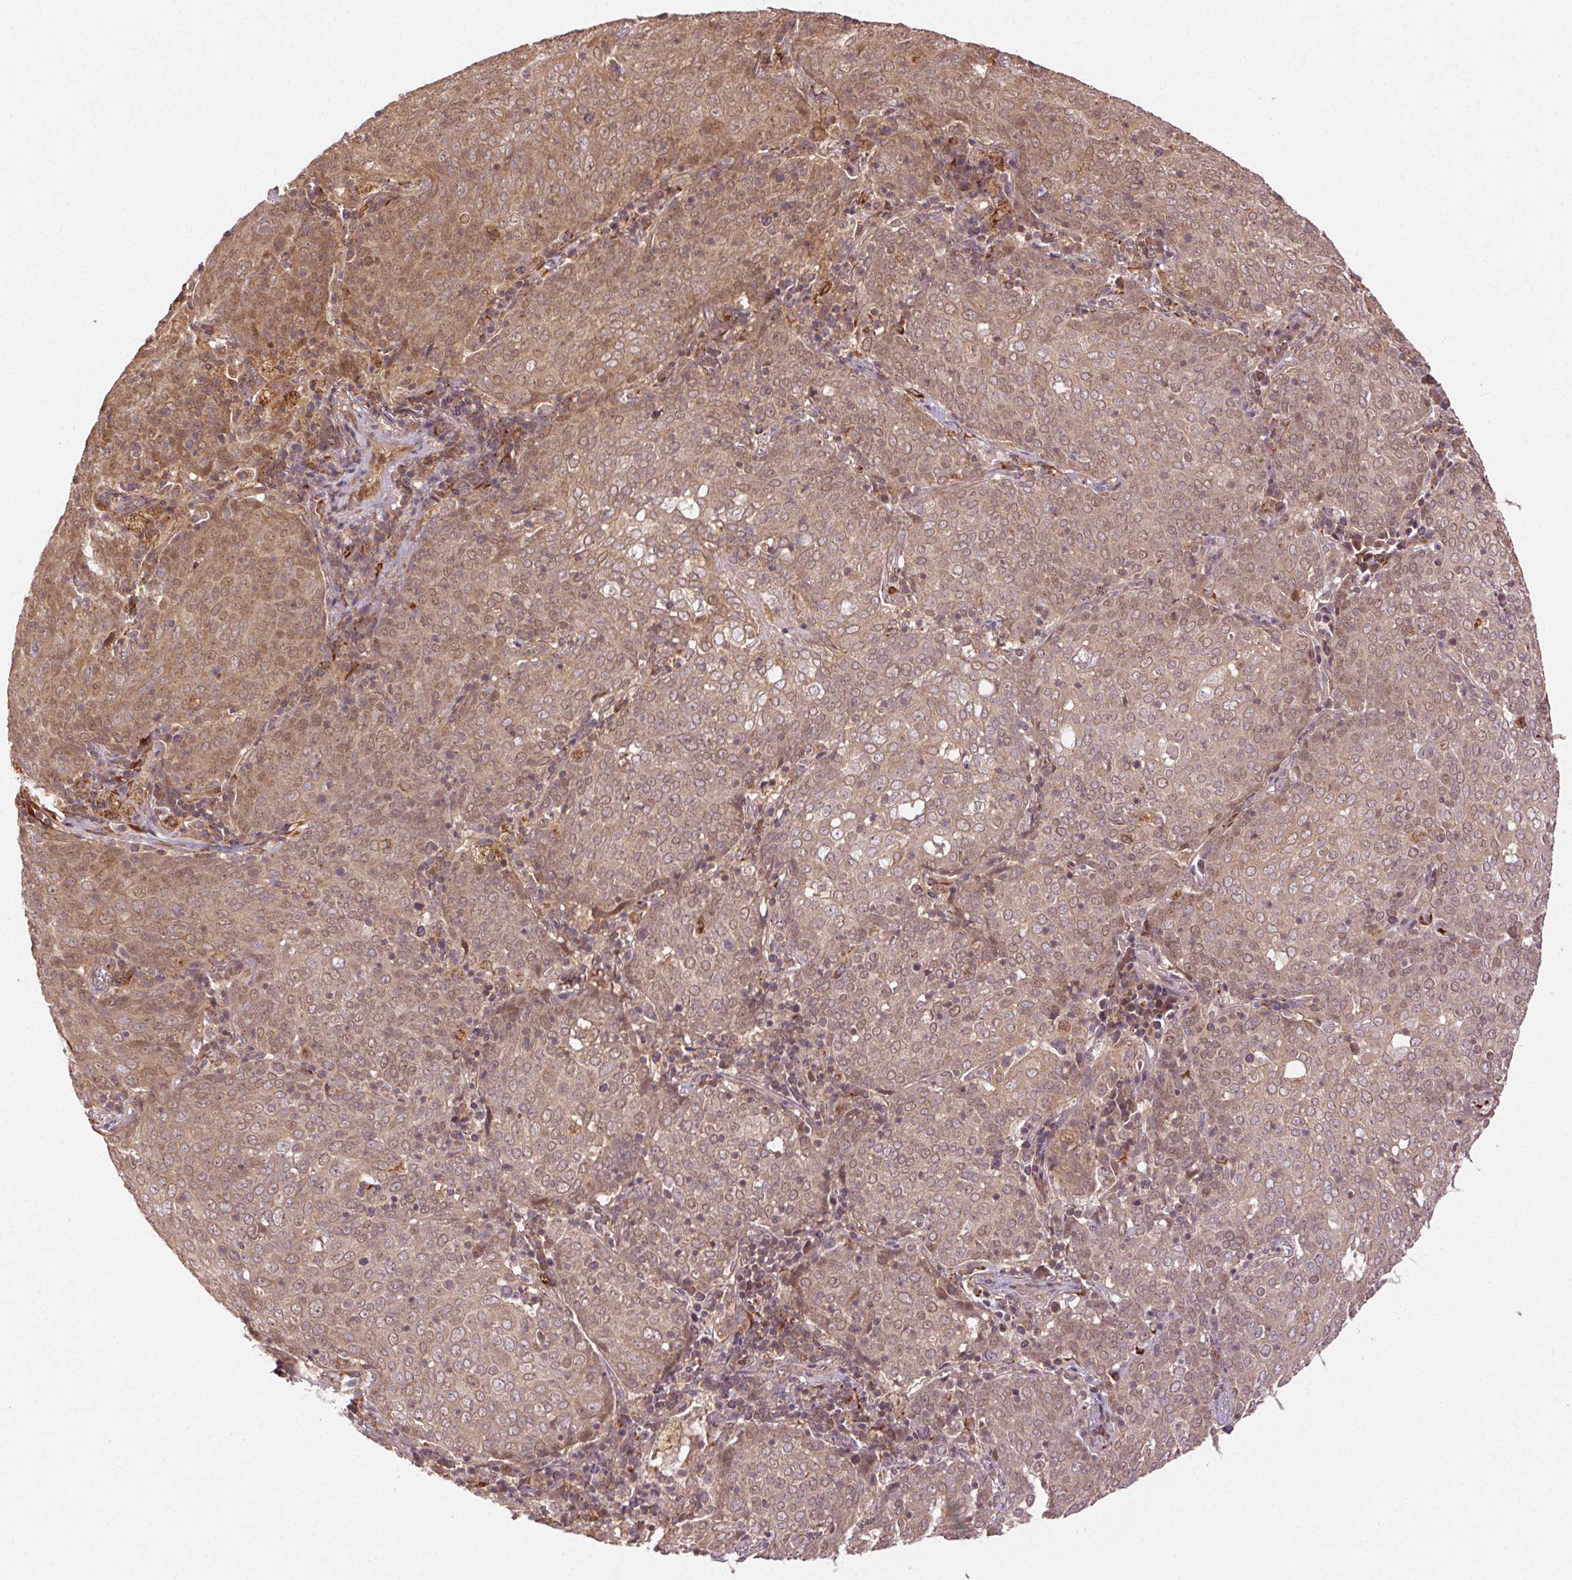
{"staining": {"intensity": "moderate", "quantity": ">75%", "location": "cytoplasmic/membranous"}, "tissue": "lung cancer", "cell_type": "Tumor cells", "image_type": "cancer", "snomed": [{"axis": "morphology", "description": "Squamous cell carcinoma, NOS"}, {"axis": "topography", "description": "Lung"}], "caption": "A micrograph of lung cancer stained for a protein shows moderate cytoplasmic/membranous brown staining in tumor cells.", "gene": "KLHL15", "patient": {"sex": "male", "age": 82}}